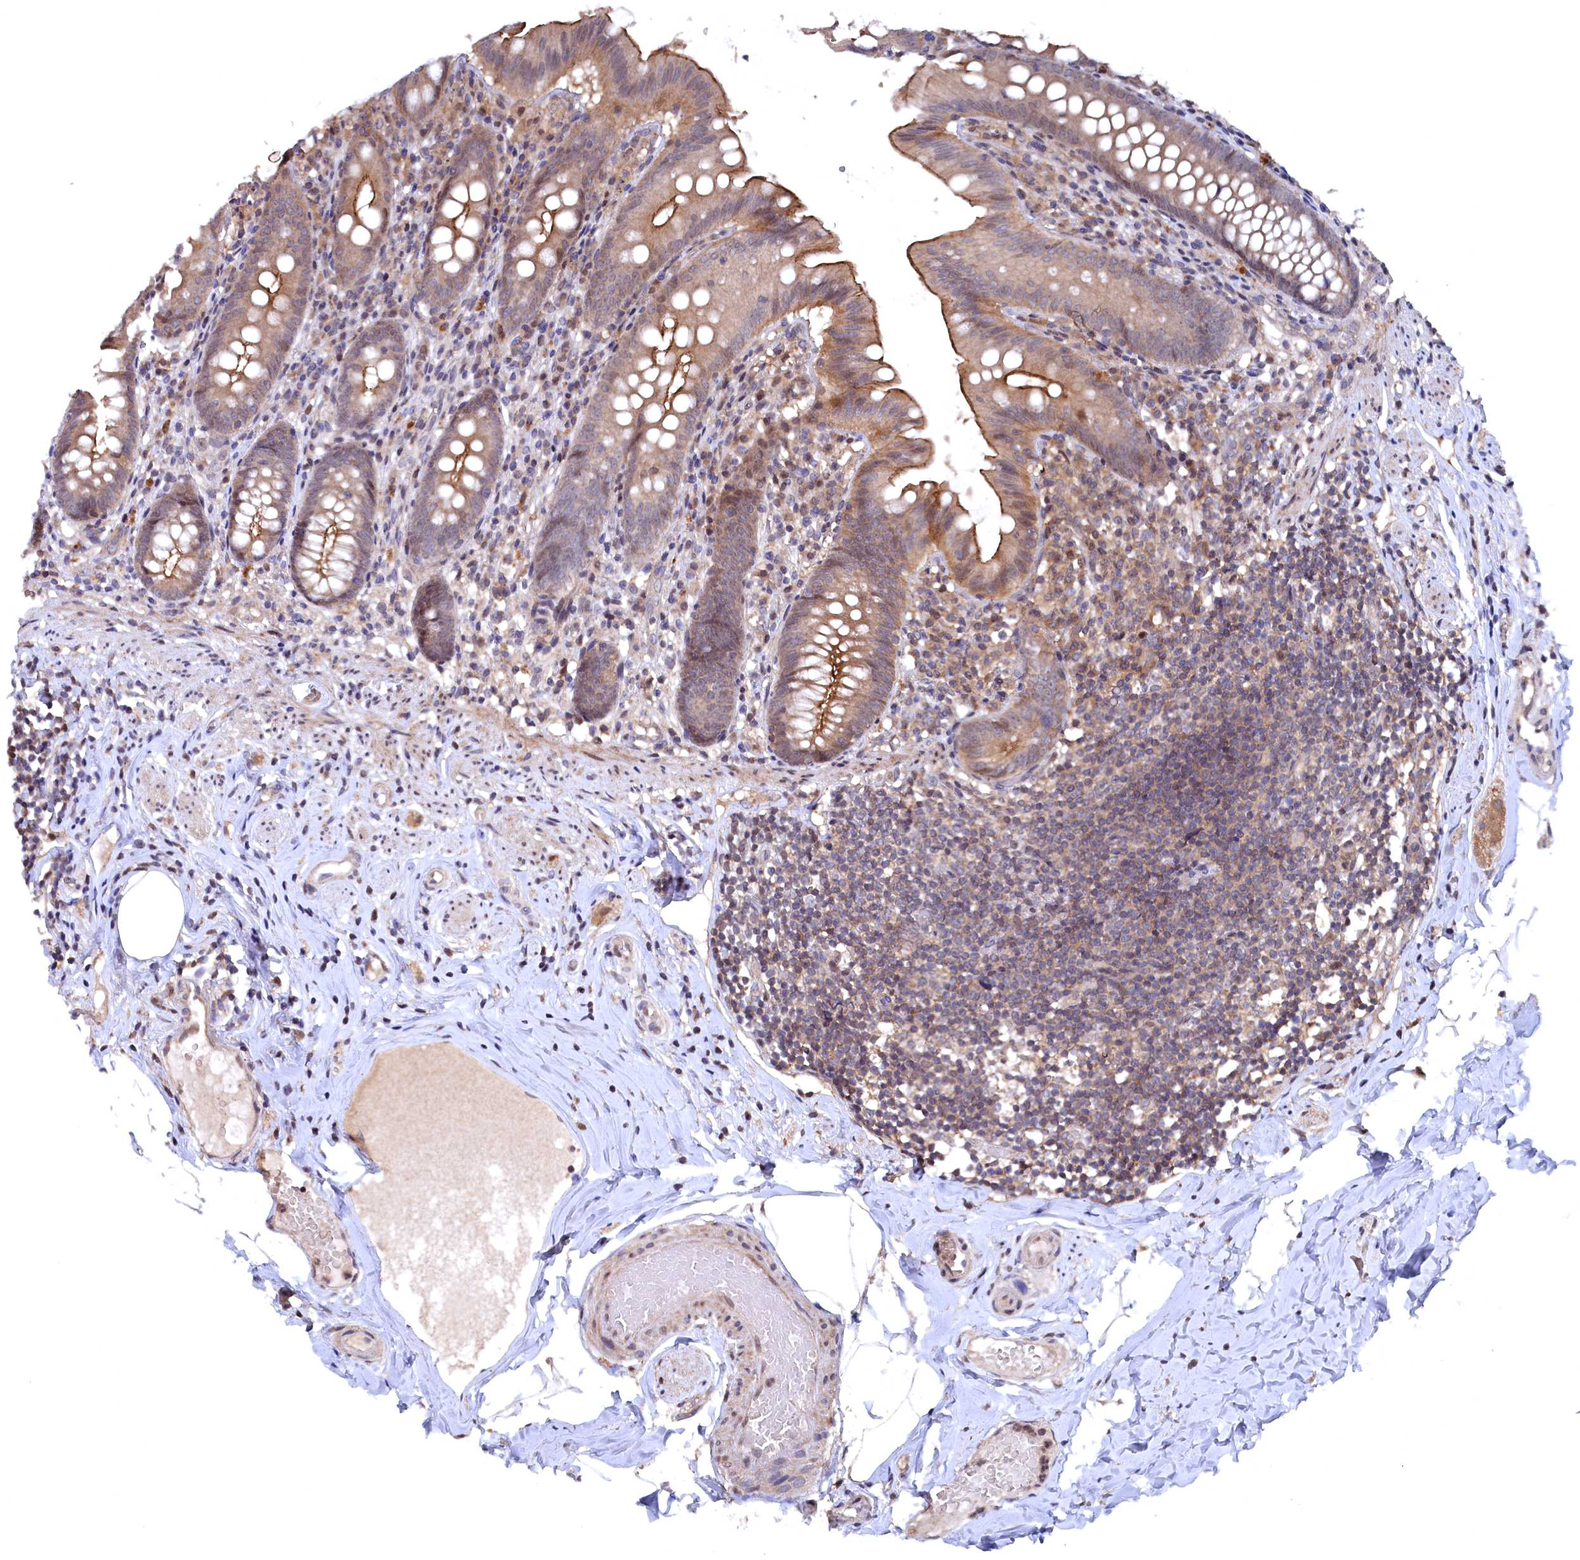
{"staining": {"intensity": "moderate", "quantity": ">75%", "location": "cytoplasmic/membranous"}, "tissue": "appendix", "cell_type": "Glandular cells", "image_type": "normal", "snomed": [{"axis": "morphology", "description": "Normal tissue, NOS"}, {"axis": "topography", "description": "Appendix"}], "caption": "Appendix stained for a protein (brown) demonstrates moderate cytoplasmic/membranous positive positivity in about >75% of glandular cells.", "gene": "TMC5", "patient": {"sex": "male", "age": 55}}